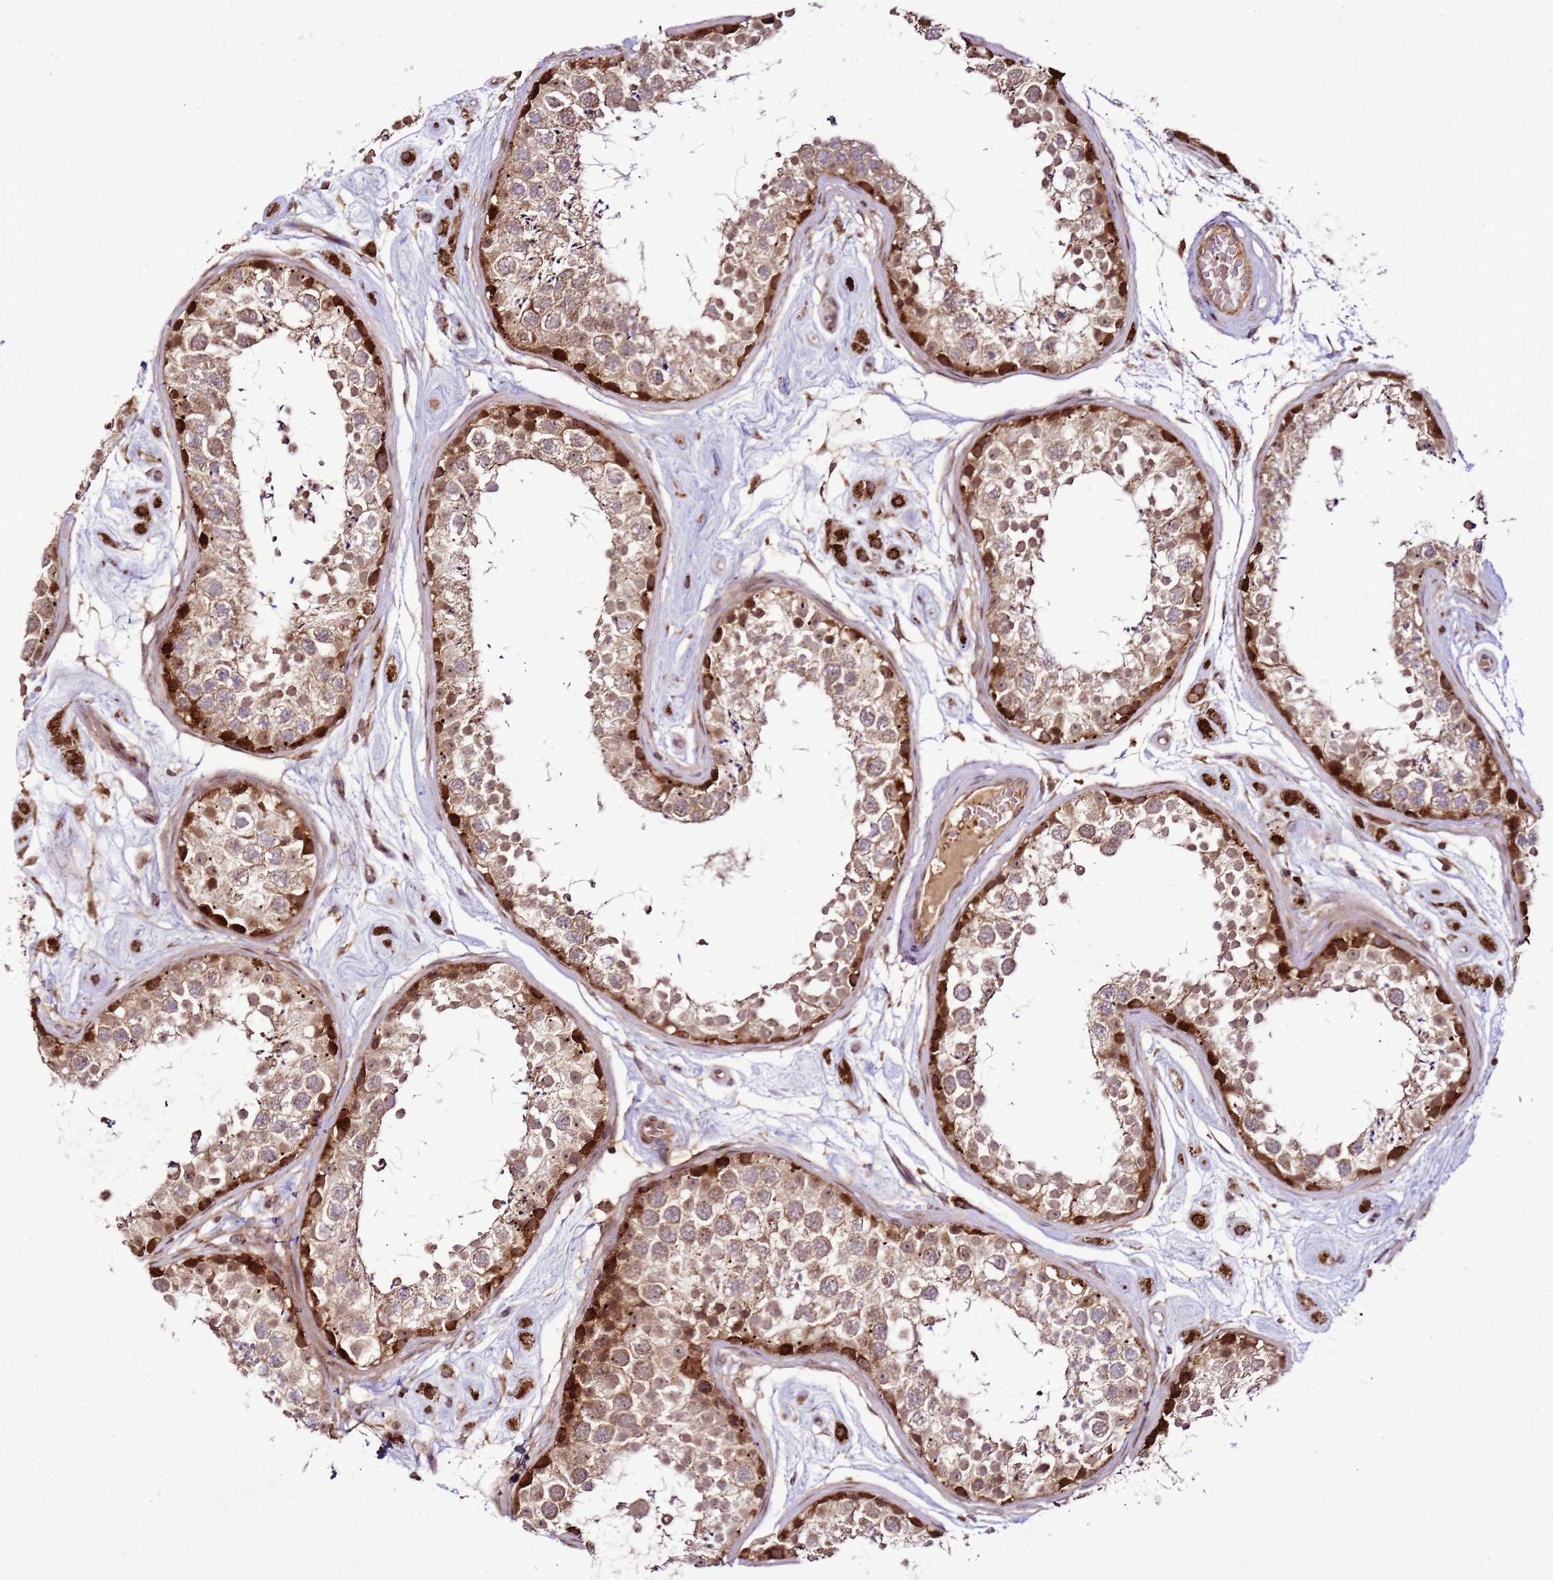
{"staining": {"intensity": "strong", "quantity": "25%-75%", "location": "cytoplasmic/membranous"}, "tissue": "testis", "cell_type": "Cells in seminiferous ducts", "image_type": "normal", "snomed": [{"axis": "morphology", "description": "Normal tissue, NOS"}, {"axis": "topography", "description": "Testis"}], "caption": "Testis stained for a protein shows strong cytoplasmic/membranous positivity in cells in seminiferous ducts. Nuclei are stained in blue.", "gene": "RASA3", "patient": {"sex": "male", "age": 25}}